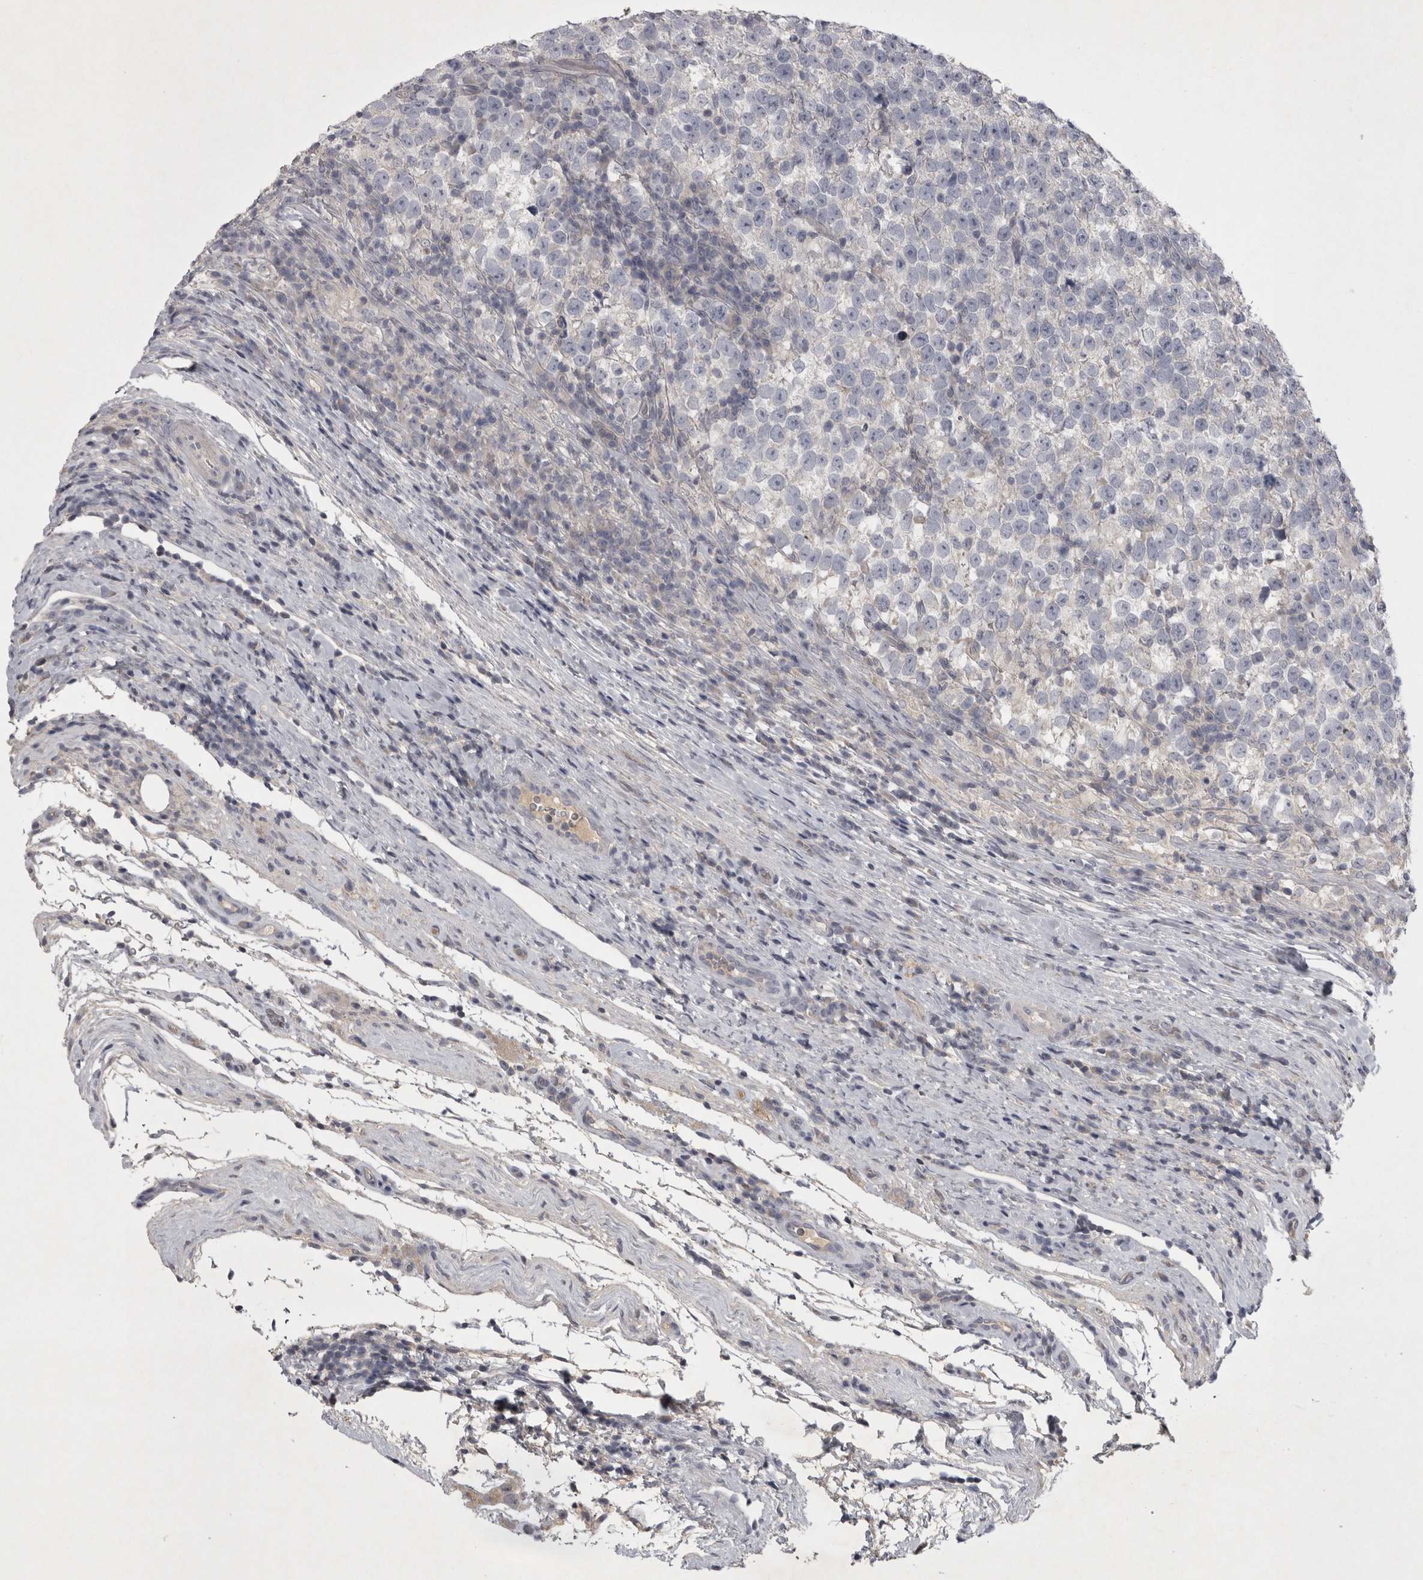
{"staining": {"intensity": "negative", "quantity": "none", "location": "none"}, "tissue": "testis cancer", "cell_type": "Tumor cells", "image_type": "cancer", "snomed": [{"axis": "morphology", "description": "Normal tissue, NOS"}, {"axis": "morphology", "description": "Seminoma, NOS"}, {"axis": "topography", "description": "Testis"}], "caption": "DAB immunohistochemical staining of testis seminoma exhibits no significant staining in tumor cells. Nuclei are stained in blue.", "gene": "ENPP7", "patient": {"sex": "male", "age": 43}}